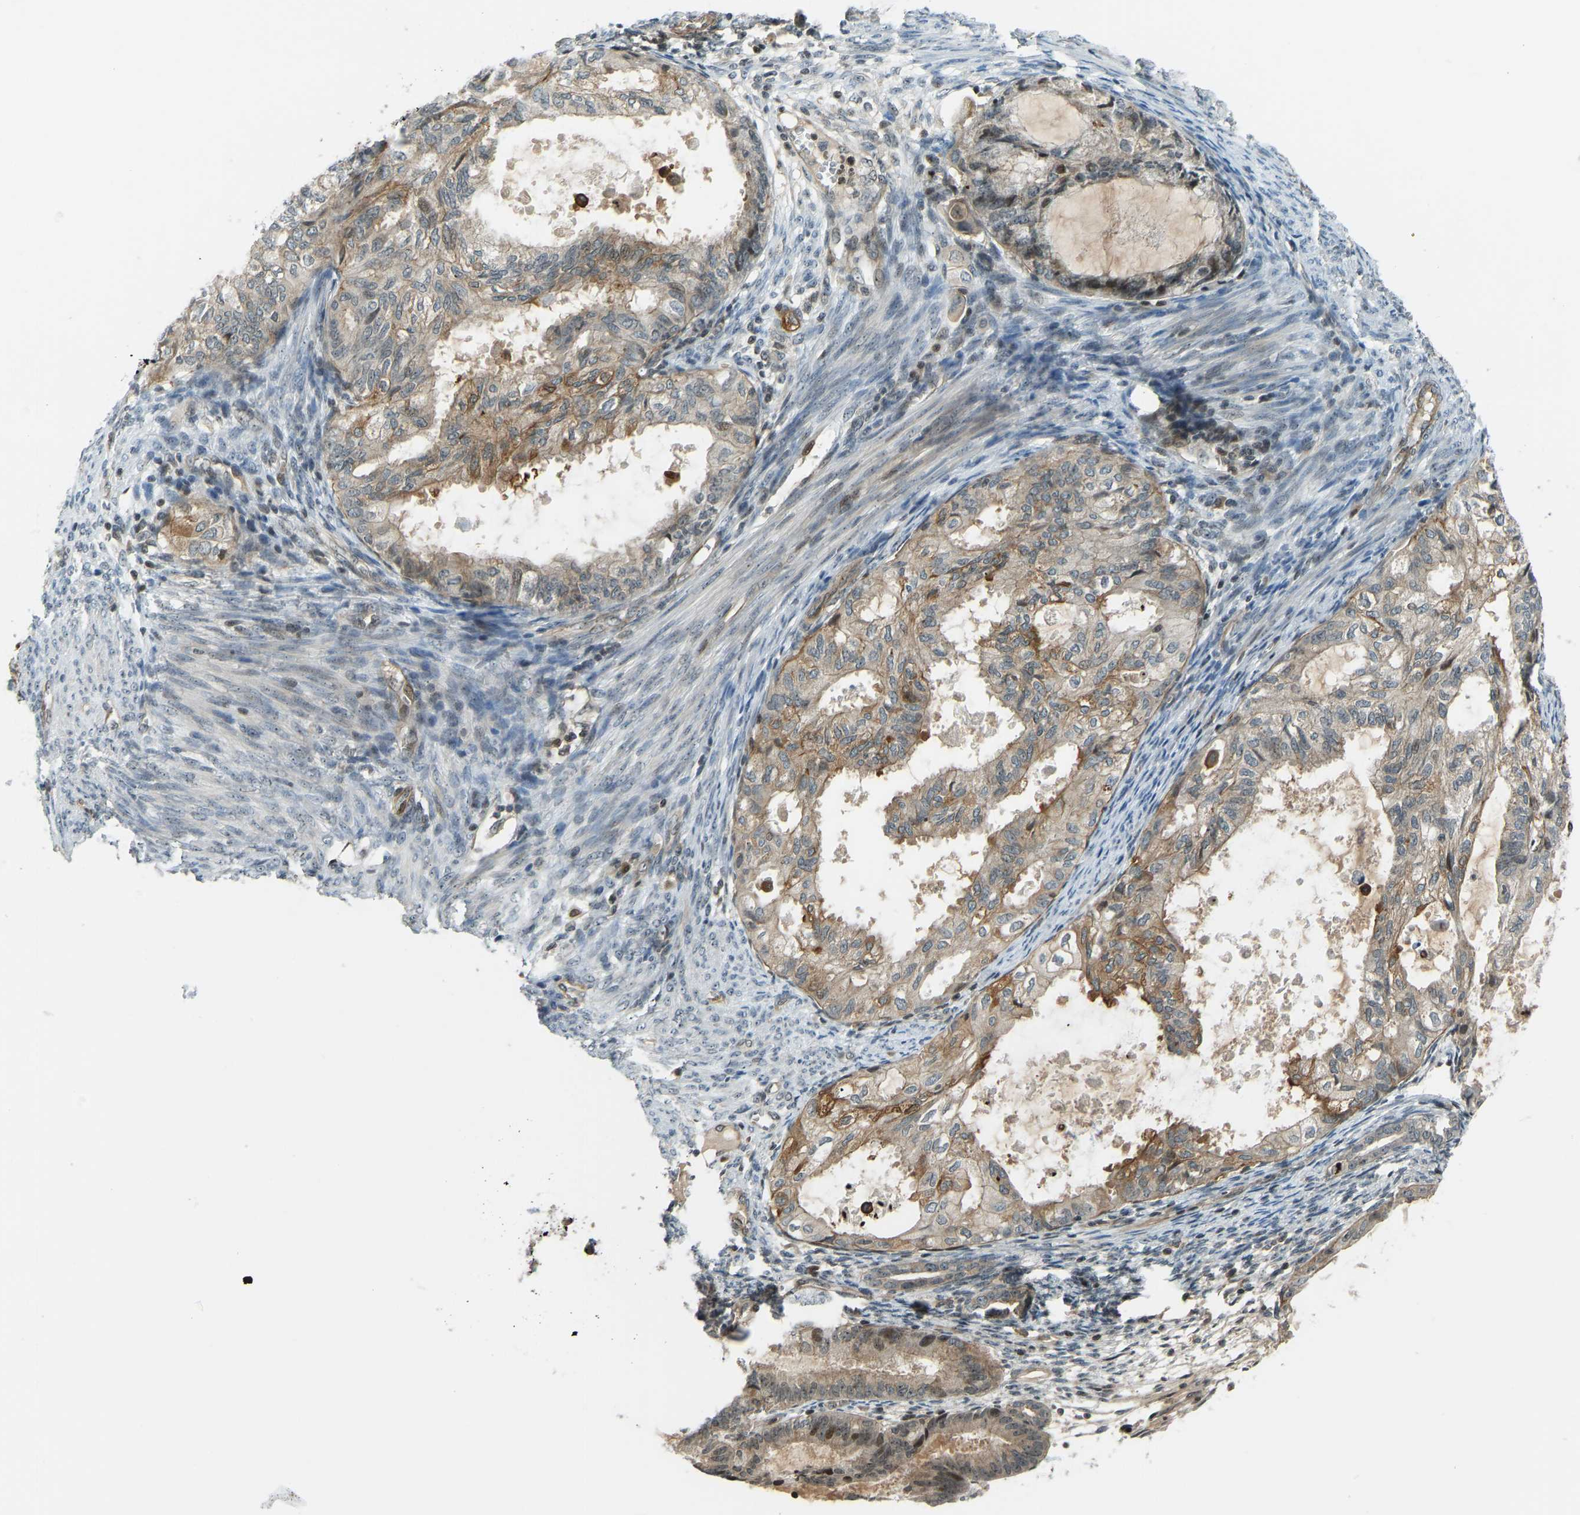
{"staining": {"intensity": "moderate", "quantity": "25%-75%", "location": "cytoplasmic/membranous"}, "tissue": "cervical cancer", "cell_type": "Tumor cells", "image_type": "cancer", "snomed": [{"axis": "morphology", "description": "Normal tissue, NOS"}, {"axis": "morphology", "description": "Adenocarcinoma, NOS"}, {"axis": "topography", "description": "Cervix"}, {"axis": "topography", "description": "Endometrium"}], "caption": "Approximately 25%-75% of tumor cells in human cervical cancer demonstrate moderate cytoplasmic/membranous protein expression as visualized by brown immunohistochemical staining.", "gene": "SVOPL", "patient": {"sex": "female", "age": 86}}